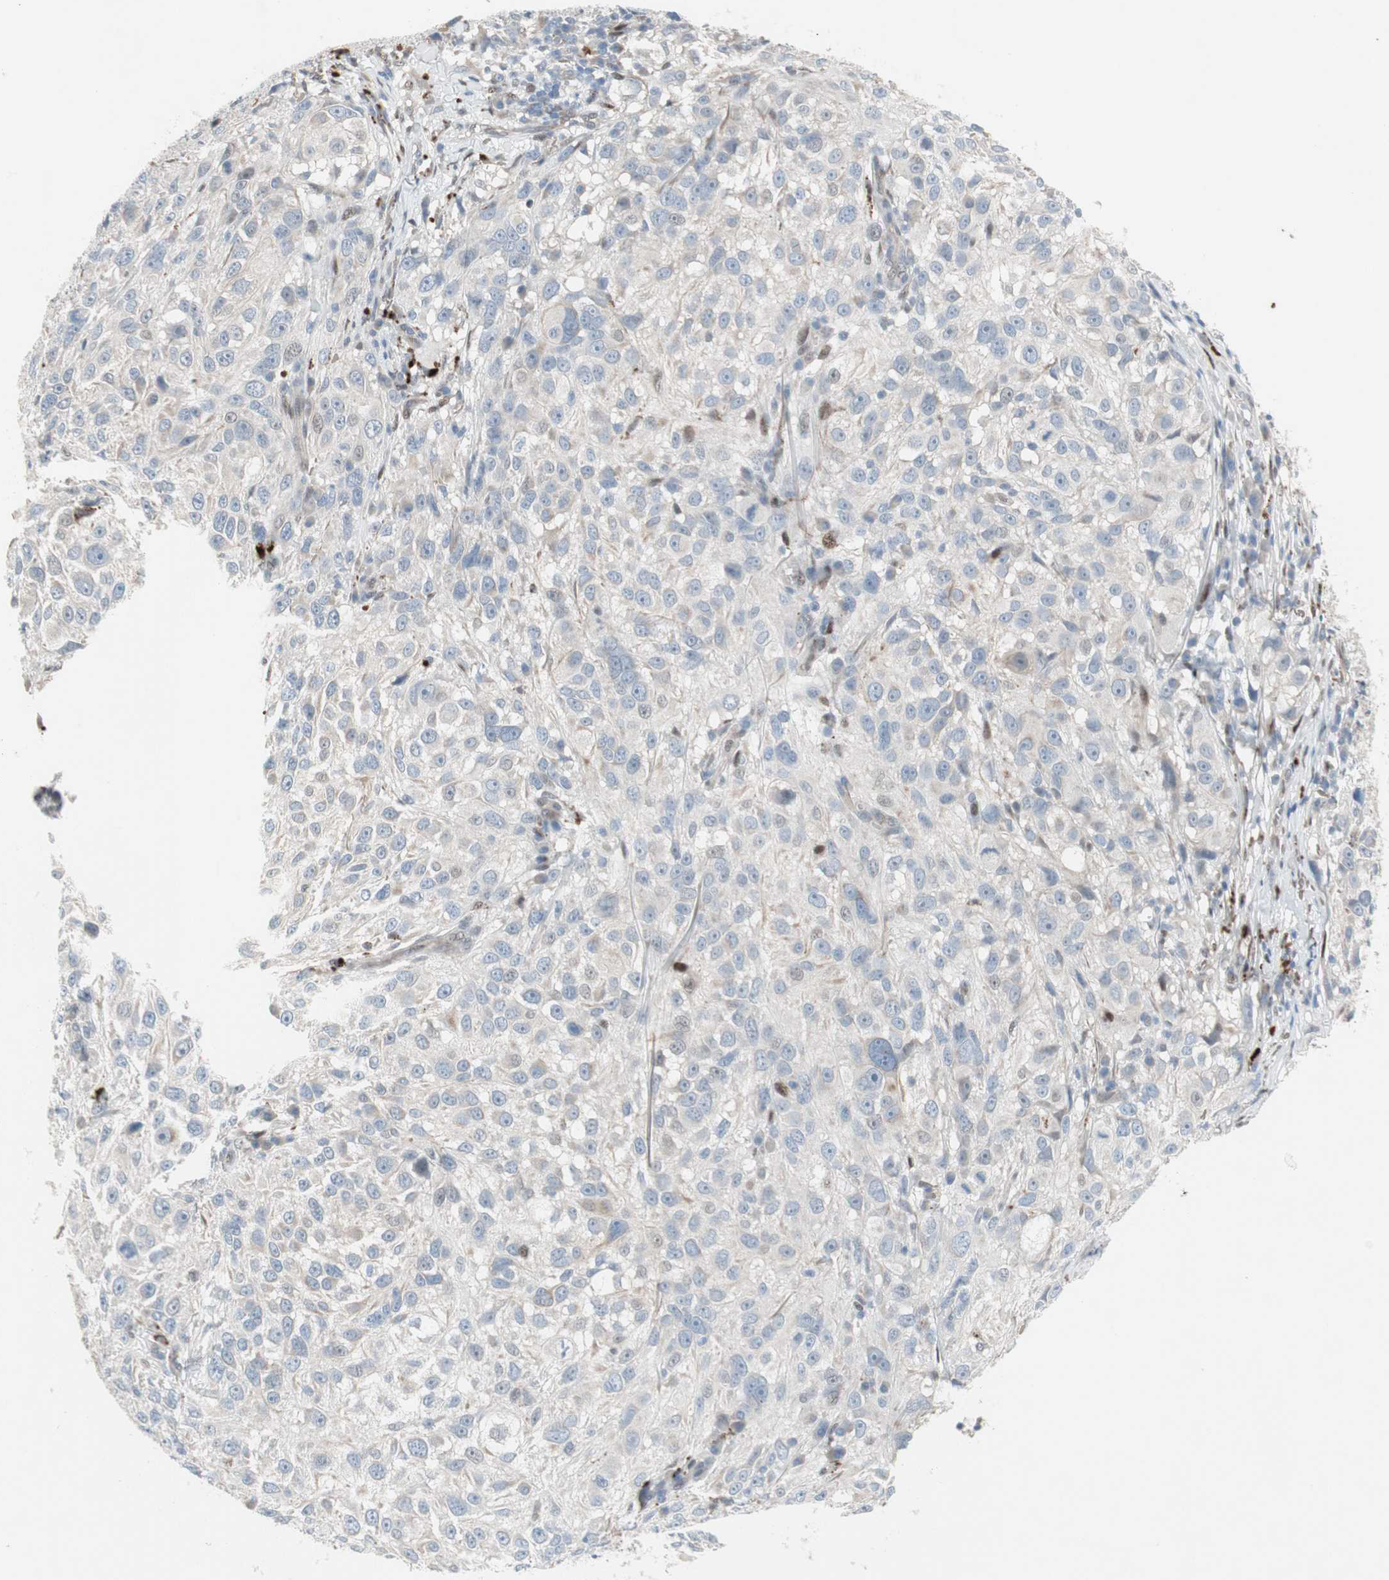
{"staining": {"intensity": "negative", "quantity": "none", "location": "none"}, "tissue": "melanoma", "cell_type": "Tumor cells", "image_type": "cancer", "snomed": [{"axis": "morphology", "description": "Necrosis, NOS"}, {"axis": "morphology", "description": "Malignant melanoma, NOS"}, {"axis": "topography", "description": "Skin"}], "caption": "The photomicrograph shows no significant staining in tumor cells of malignant melanoma.", "gene": "CAND2", "patient": {"sex": "female", "age": 87}}